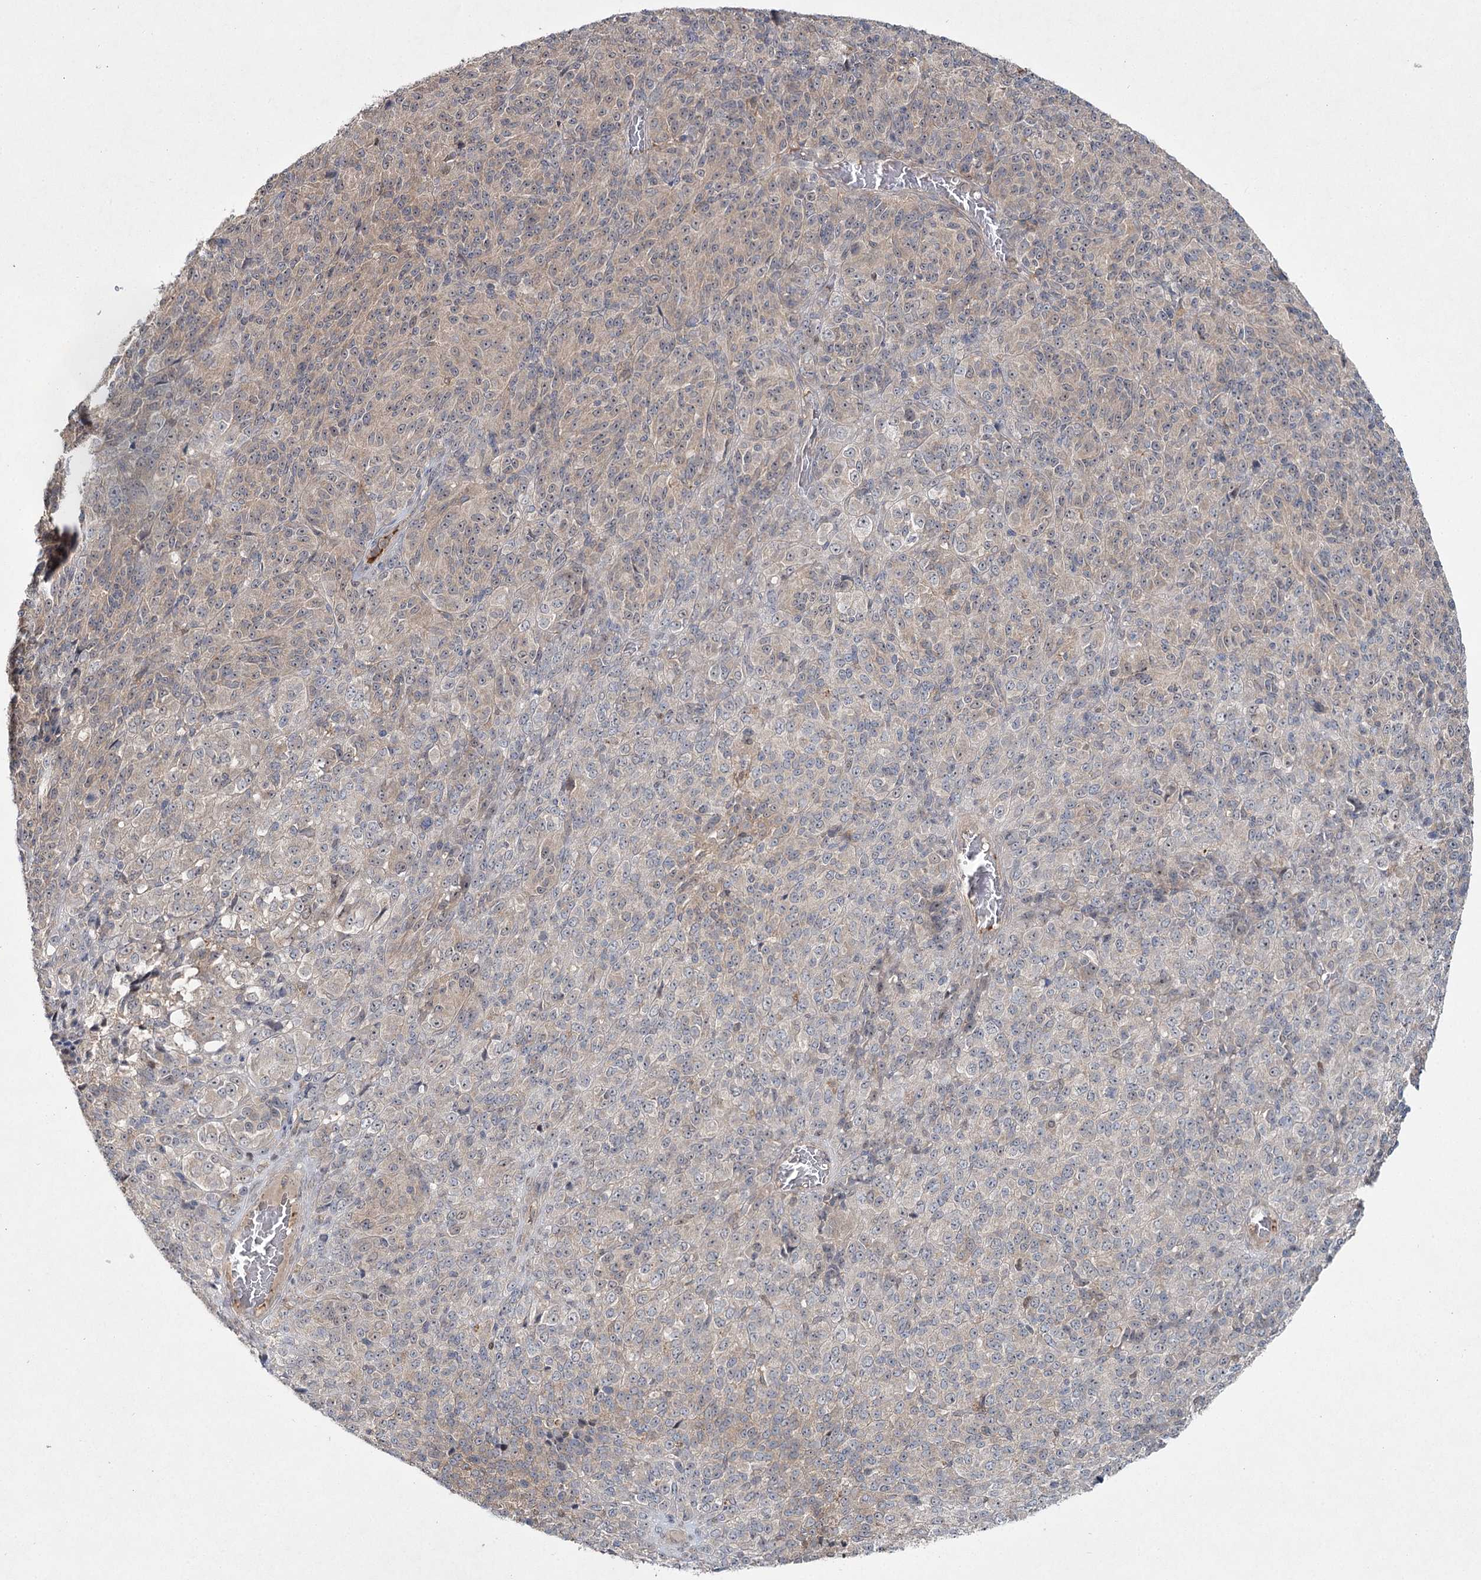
{"staining": {"intensity": "negative", "quantity": "none", "location": "none"}, "tissue": "melanoma", "cell_type": "Tumor cells", "image_type": "cancer", "snomed": [{"axis": "morphology", "description": "Malignant melanoma, Metastatic site"}, {"axis": "topography", "description": "Brain"}], "caption": "An immunohistochemistry (IHC) micrograph of malignant melanoma (metastatic site) is shown. There is no staining in tumor cells of malignant melanoma (metastatic site). (IHC, brightfield microscopy, high magnification).", "gene": "WDR44", "patient": {"sex": "female", "age": 56}}